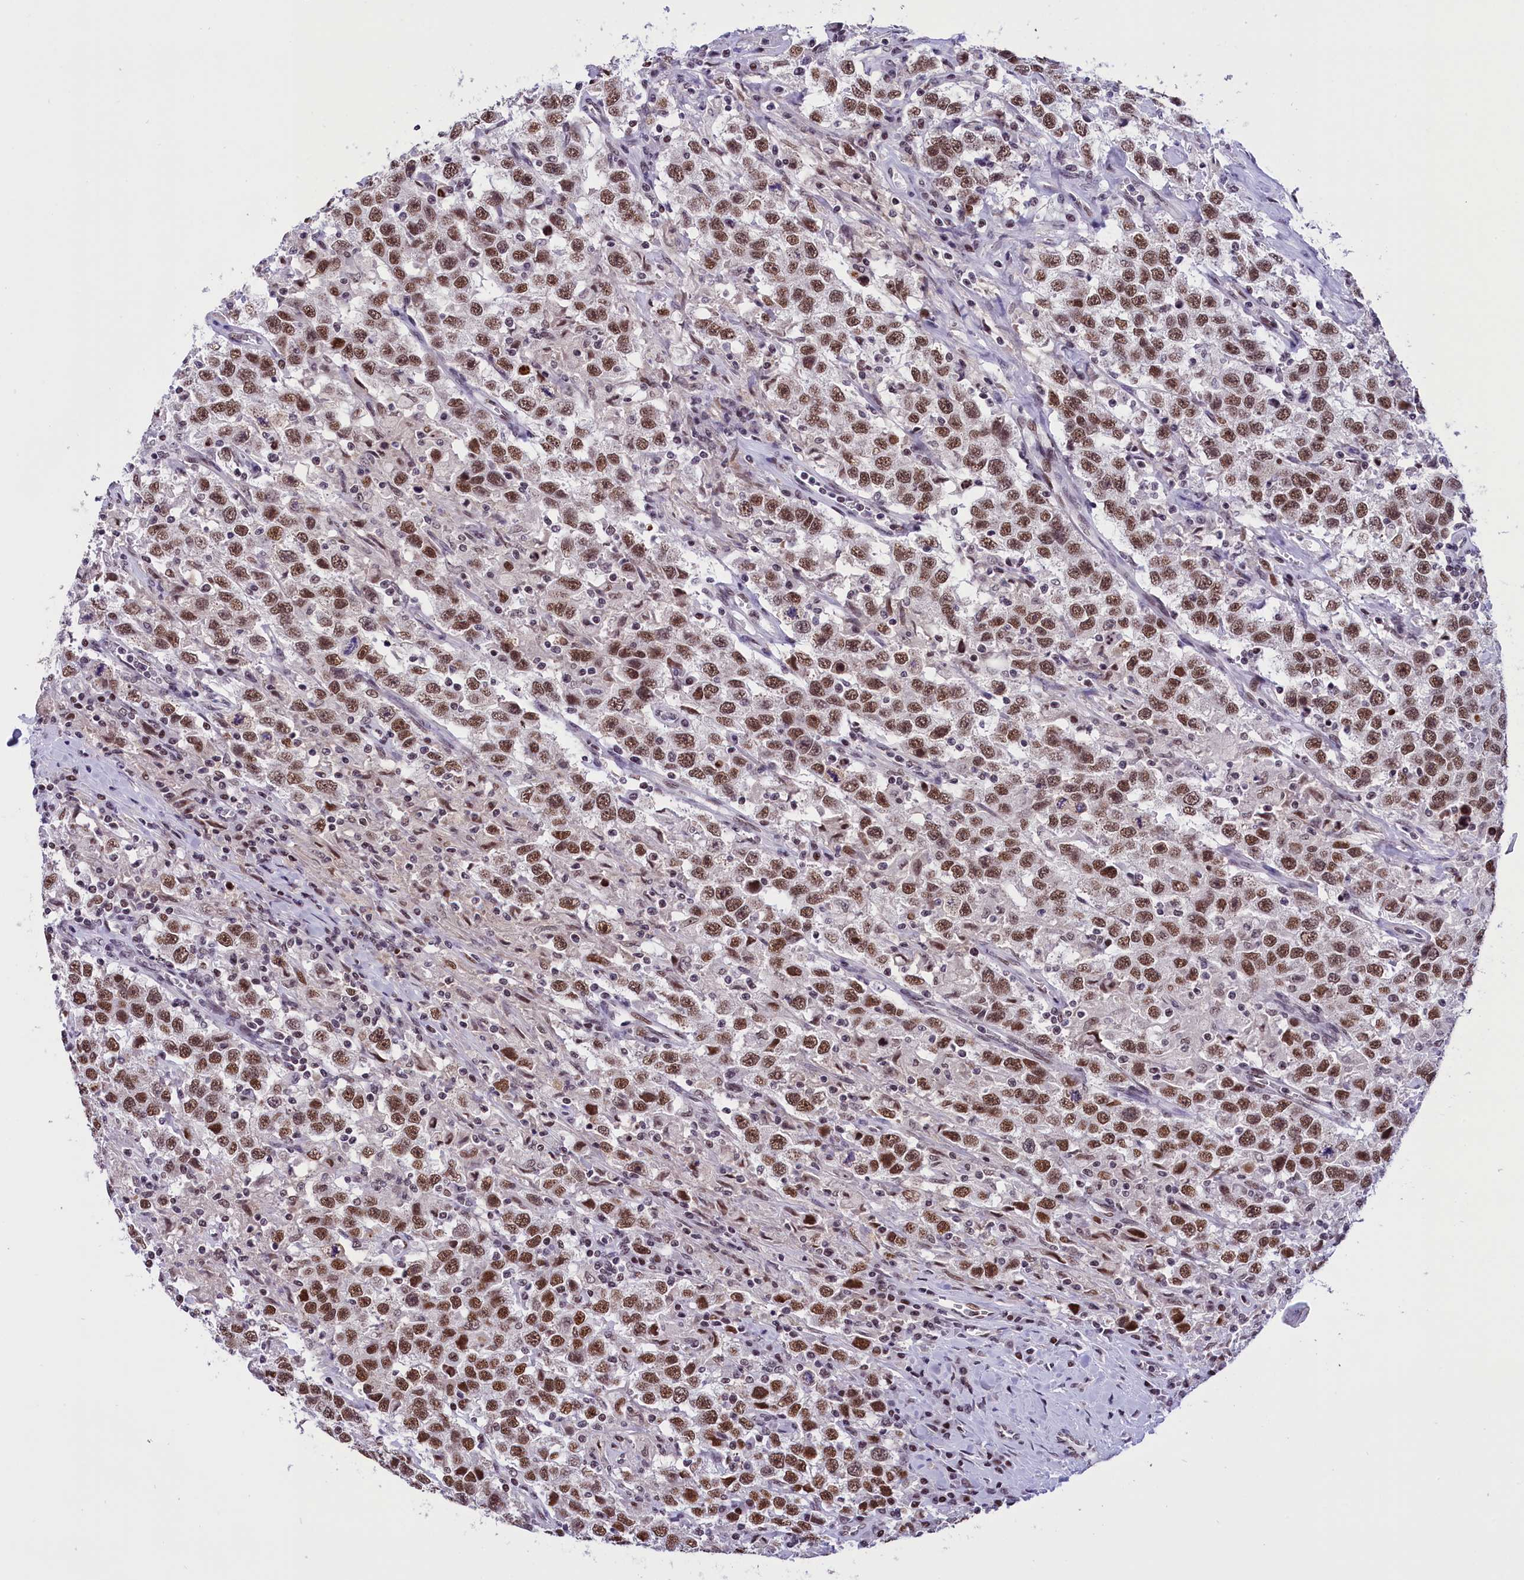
{"staining": {"intensity": "moderate", "quantity": ">75%", "location": "nuclear"}, "tissue": "testis cancer", "cell_type": "Tumor cells", "image_type": "cancer", "snomed": [{"axis": "morphology", "description": "Seminoma, NOS"}, {"axis": "topography", "description": "Testis"}], "caption": "Immunohistochemical staining of human testis seminoma demonstrates medium levels of moderate nuclear expression in about >75% of tumor cells. The protein is shown in brown color, while the nuclei are stained blue.", "gene": "CDYL2", "patient": {"sex": "male", "age": 41}}